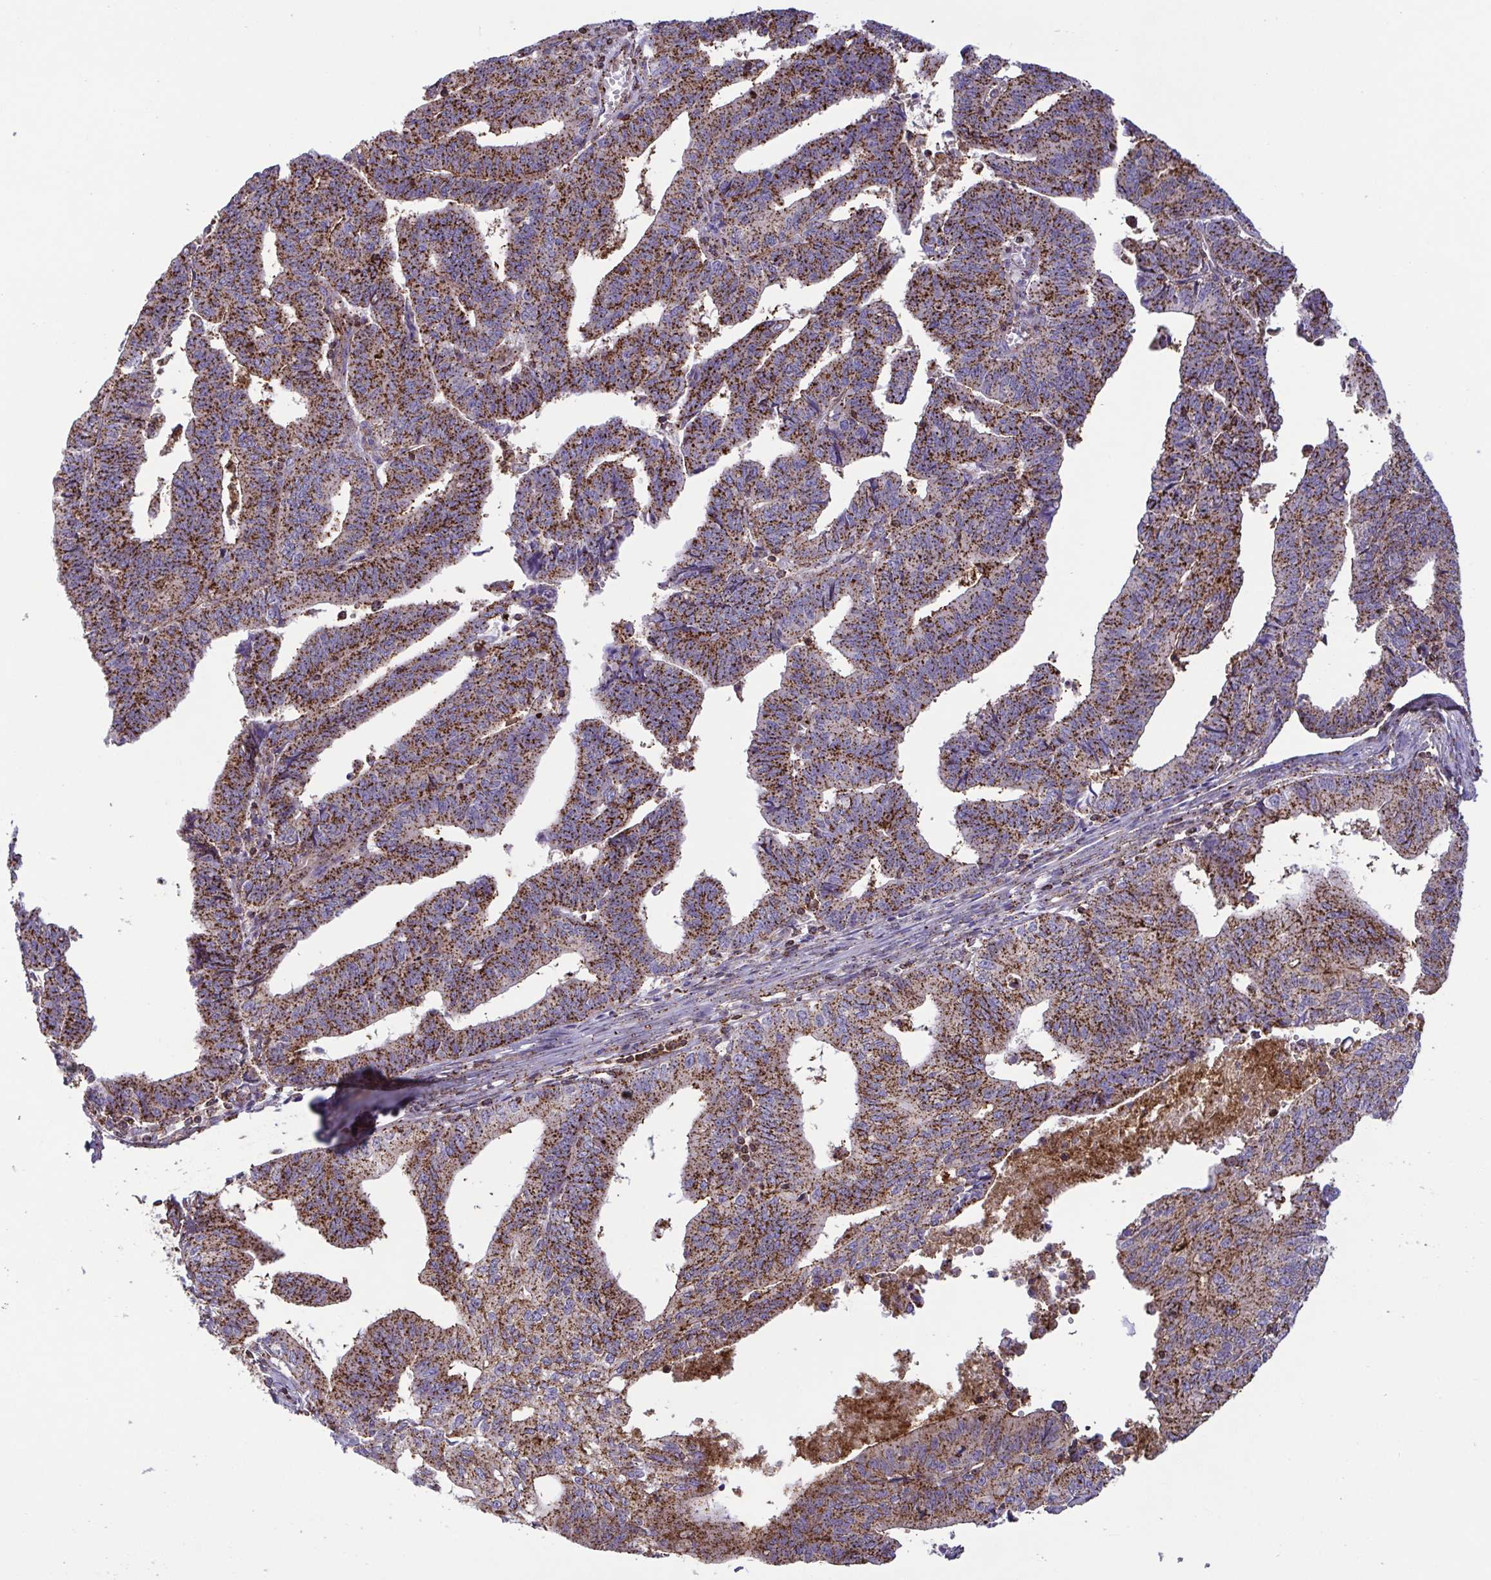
{"staining": {"intensity": "moderate", "quantity": ">75%", "location": "cytoplasmic/membranous"}, "tissue": "endometrial cancer", "cell_type": "Tumor cells", "image_type": "cancer", "snomed": [{"axis": "morphology", "description": "Adenocarcinoma, NOS"}, {"axis": "topography", "description": "Endometrium"}], "caption": "This photomicrograph reveals immunohistochemistry (IHC) staining of human endometrial adenocarcinoma, with medium moderate cytoplasmic/membranous staining in about >75% of tumor cells.", "gene": "CHMP1B", "patient": {"sex": "female", "age": 65}}